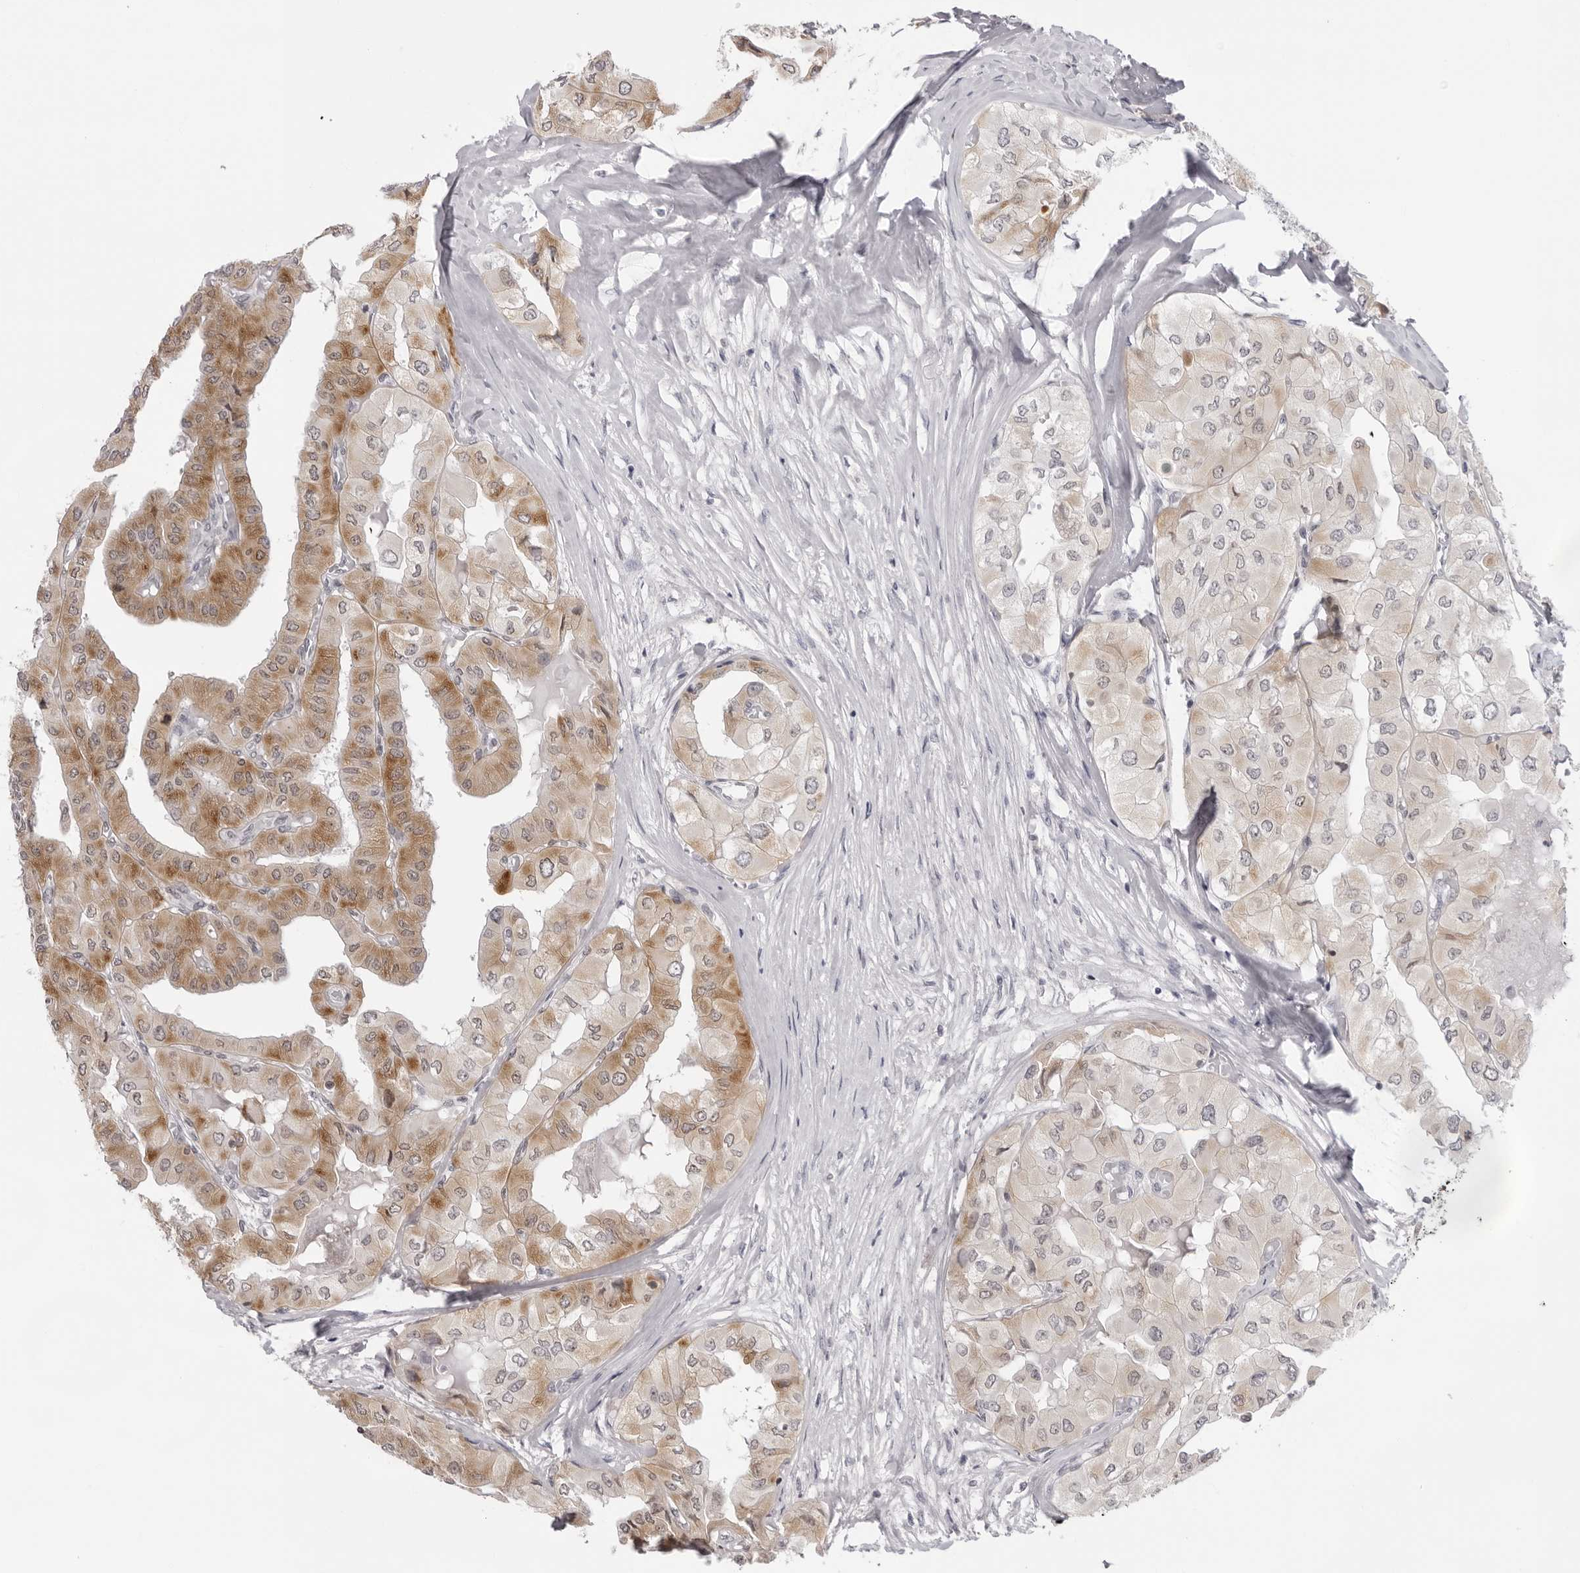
{"staining": {"intensity": "moderate", "quantity": ">75%", "location": "cytoplasmic/membranous"}, "tissue": "thyroid cancer", "cell_type": "Tumor cells", "image_type": "cancer", "snomed": [{"axis": "morphology", "description": "Papillary adenocarcinoma, NOS"}, {"axis": "topography", "description": "Thyroid gland"}], "caption": "Approximately >75% of tumor cells in human thyroid cancer demonstrate moderate cytoplasmic/membranous protein expression as visualized by brown immunohistochemical staining.", "gene": "ACP6", "patient": {"sex": "female", "age": 59}}